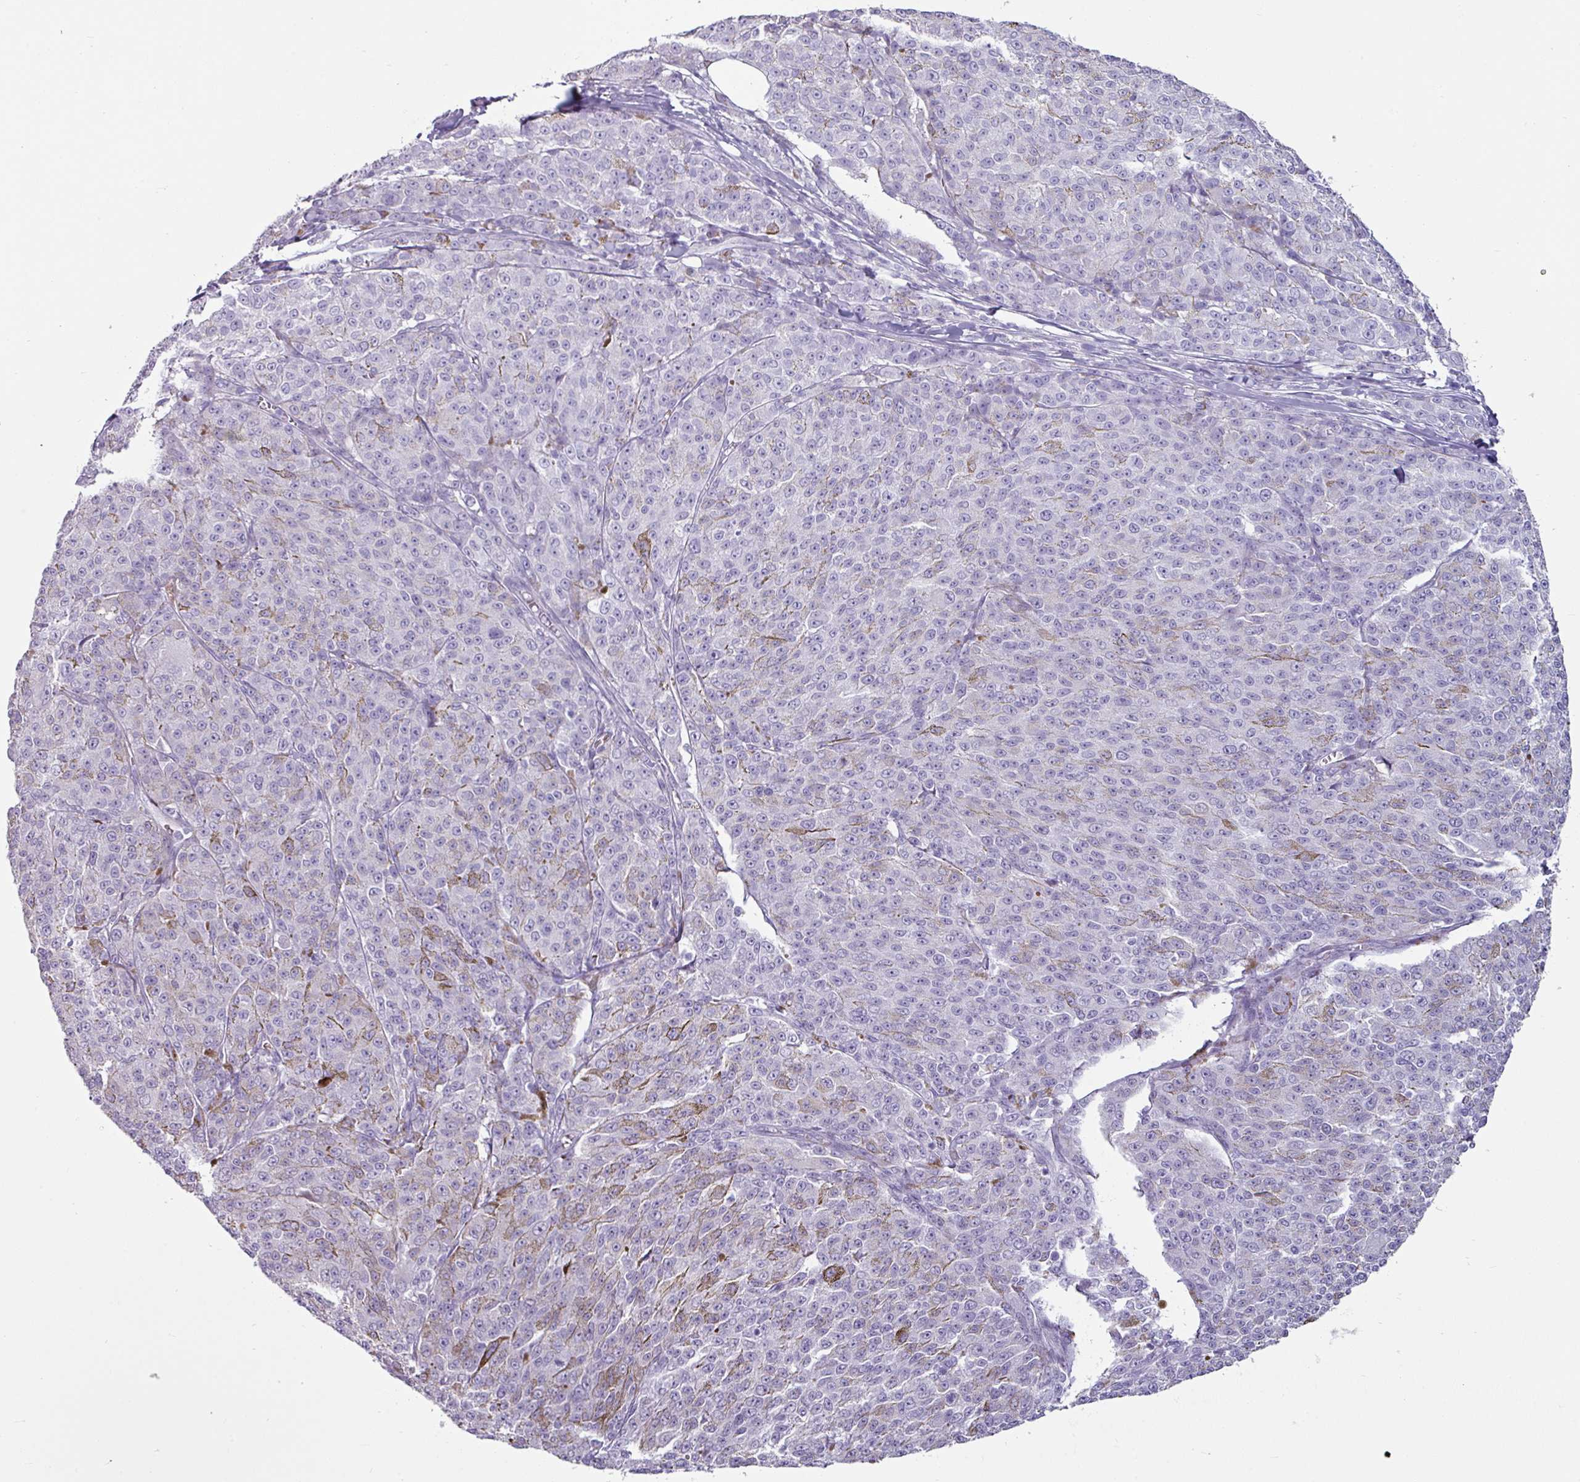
{"staining": {"intensity": "negative", "quantity": "none", "location": "none"}, "tissue": "melanoma", "cell_type": "Tumor cells", "image_type": "cancer", "snomed": [{"axis": "morphology", "description": "Malignant melanoma, NOS"}, {"axis": "topography", "description": "Skin"}], "caption": "Immunohistochemistry micrograph of neoplastic tissue: human melanoma stained with DAB displays no significant protein expression in tumor cells. The staining was performed using DAB to visualize the protein expression in brown, while the nuclei were stained in blue with hematoxylin (Magnification: 20x).", "gene": "CLCA1", "patient": {"sex": "female", "age": 52}}